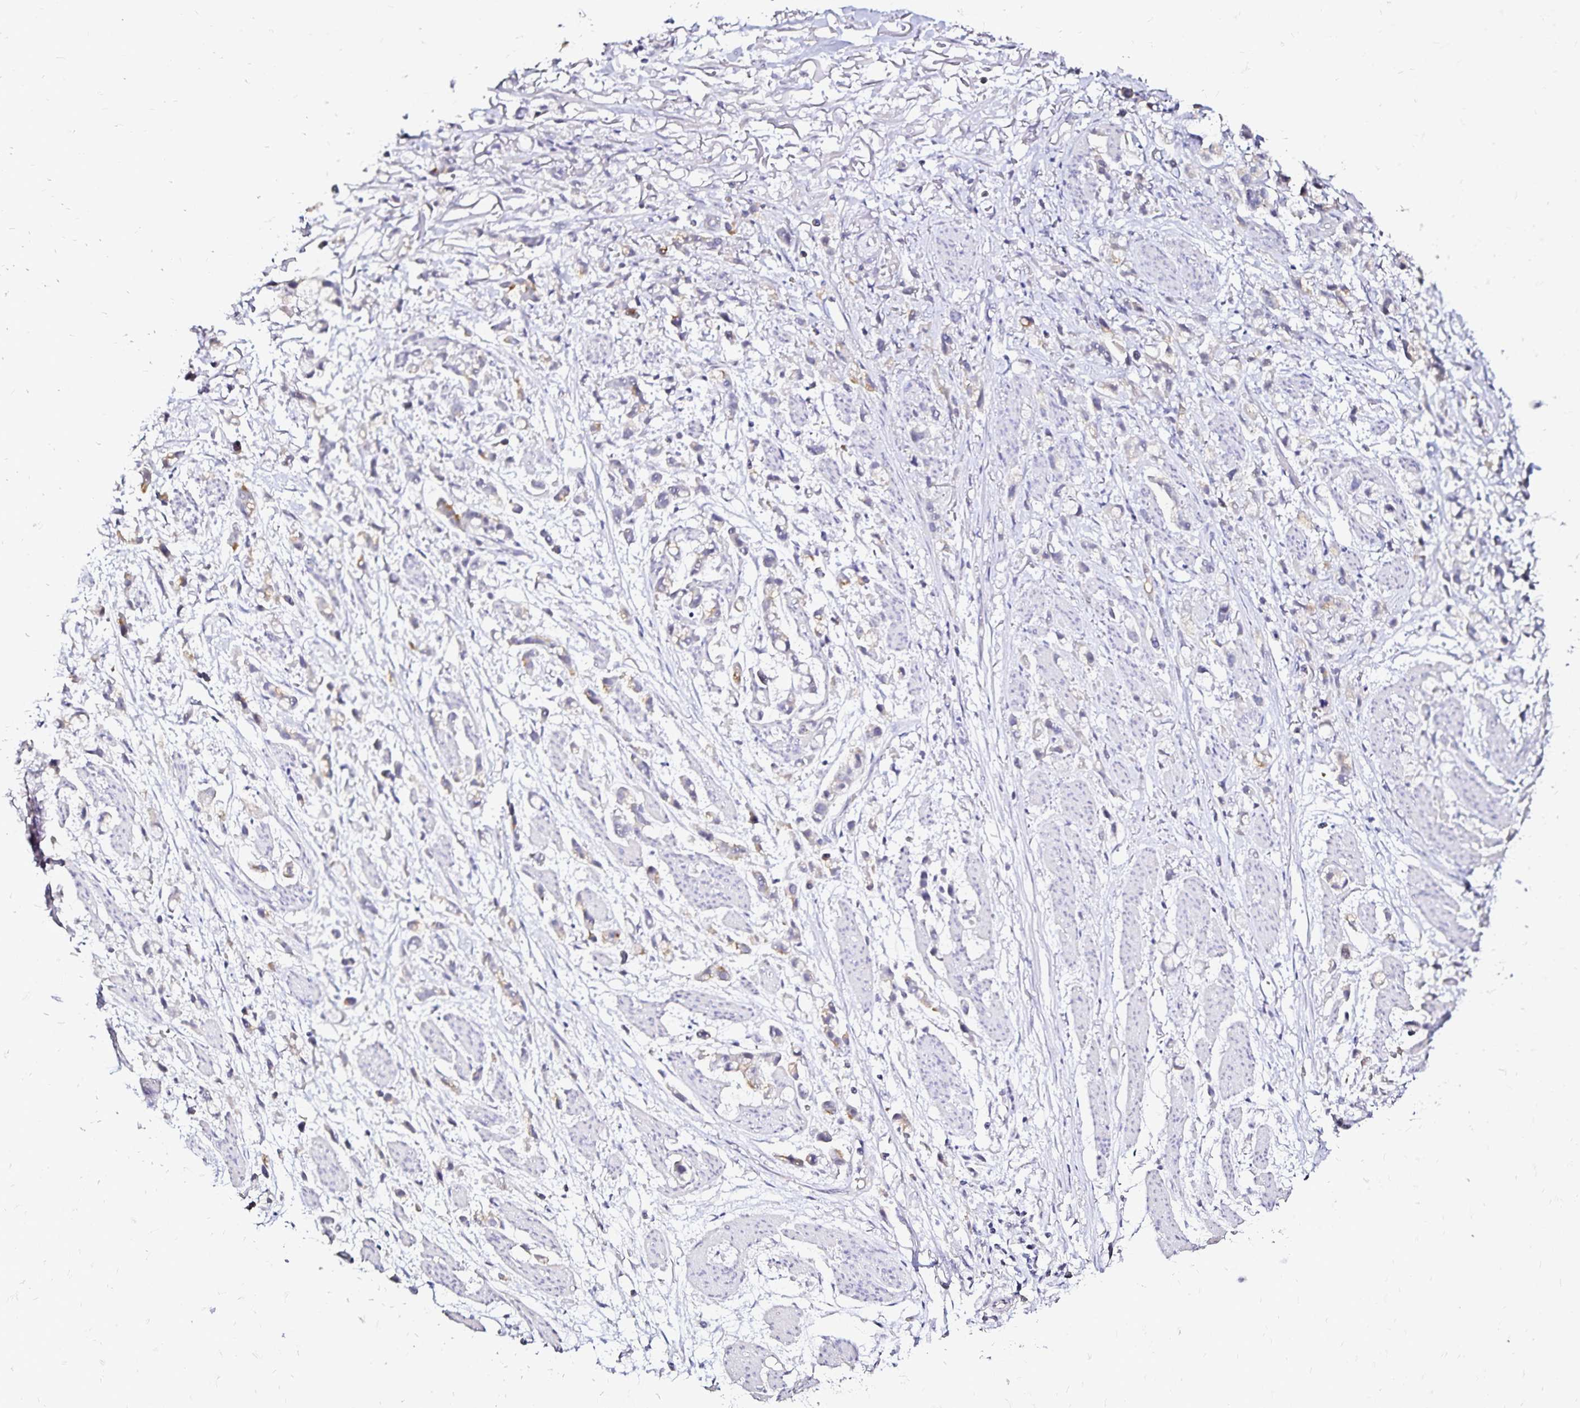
{"staining": {"intensity": "negative", "quantity": "none", "location": "none"}, "tissue": "stomach cancer", "cell_type": "Tumor cells", "image_type": "cancer", "snomed": [{"axis": "morphology", "description": "Adenocarcinoma, NOS"}, {"axis": "topography", "description": "Stomach"}], "caption": "IHC of stomach cancer (adenocarcinoma) shows no positivity in tumor cells.", "gene": "SLC5A1", "patient": {"sex": "female", "age": 81}}